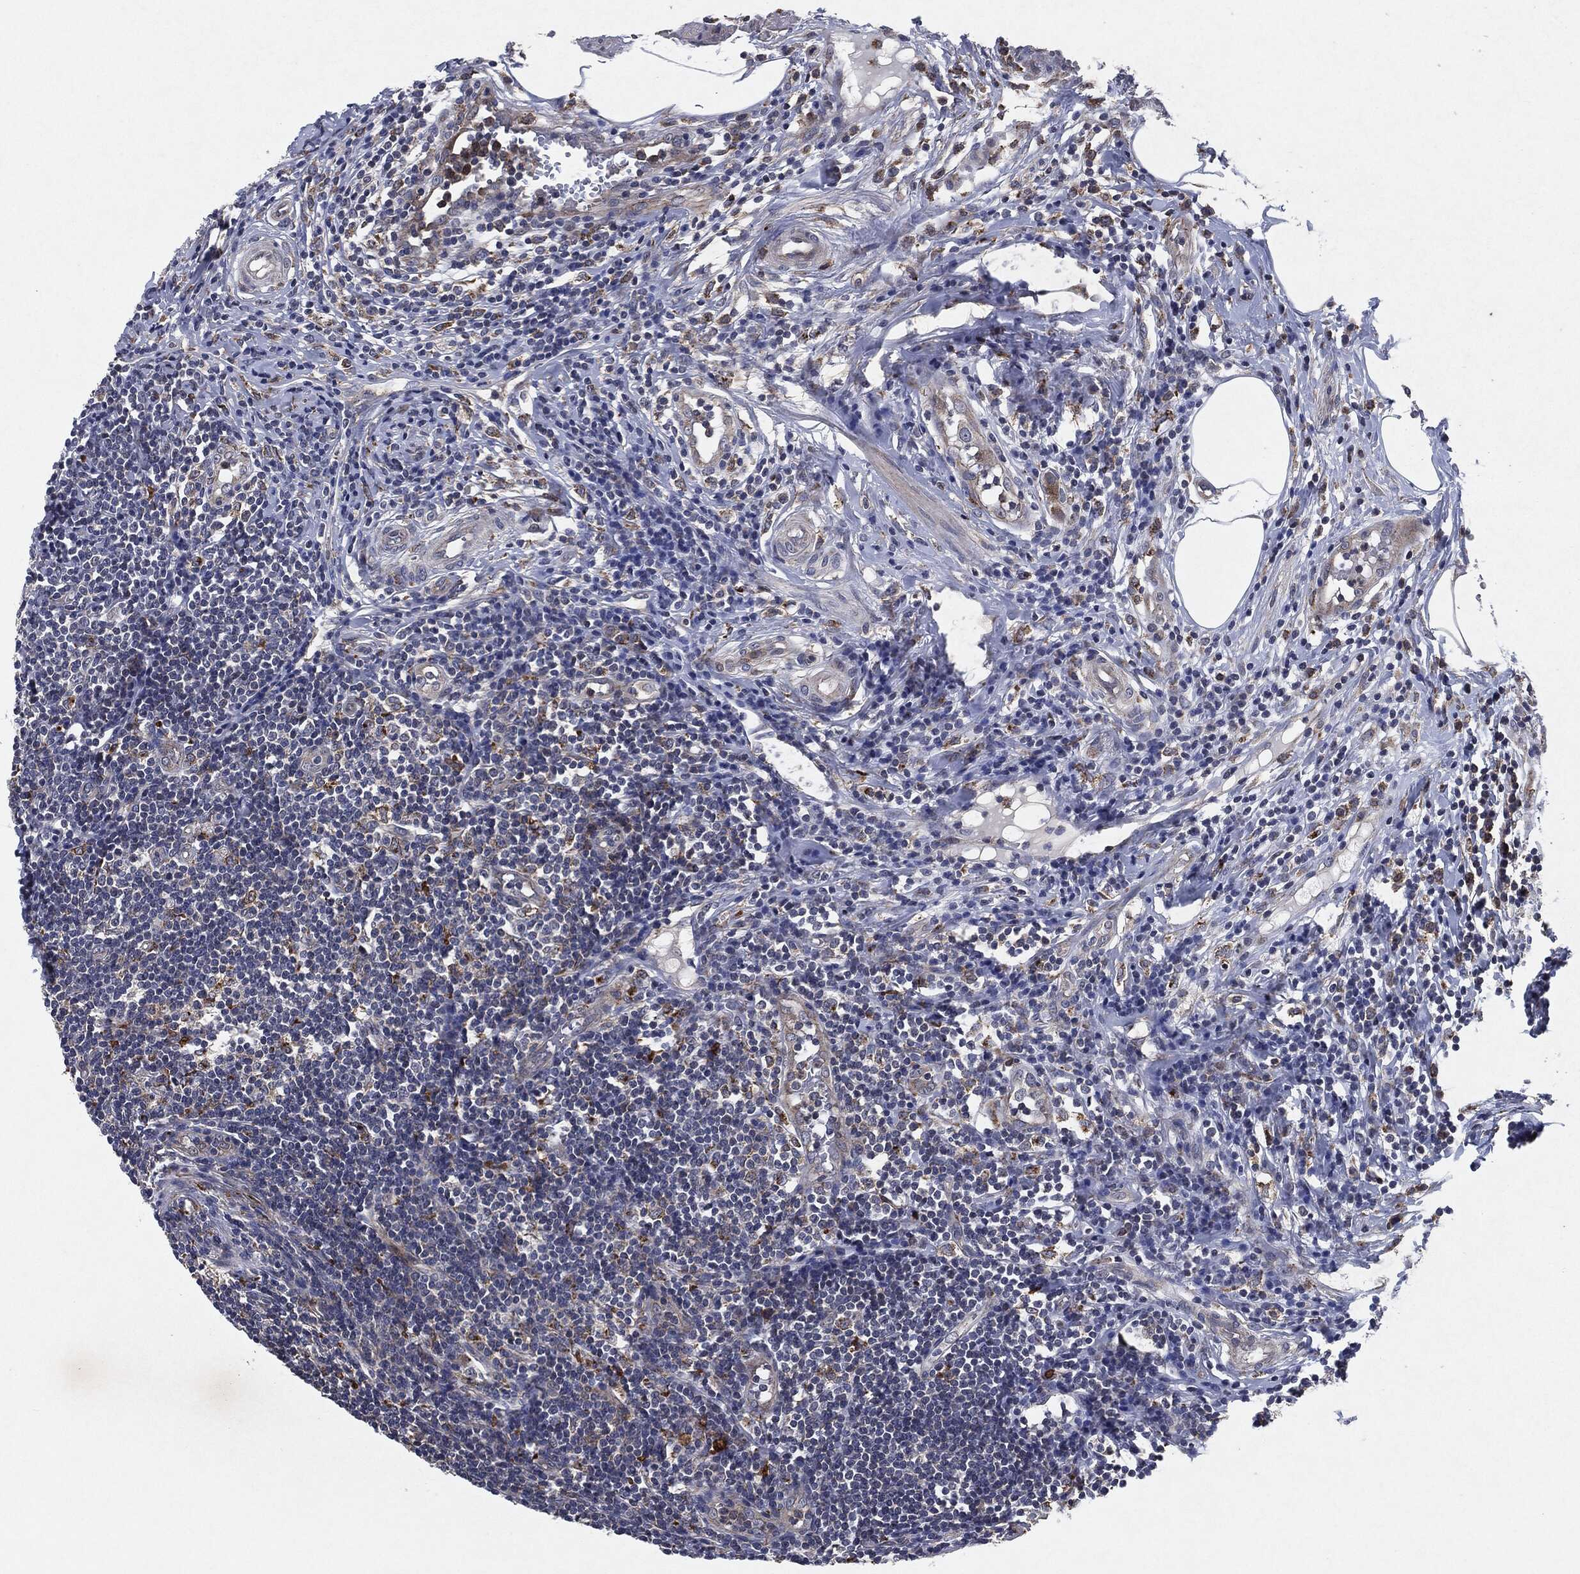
{"staining": {"intensity": "moderate", "quantity": "<25%", "location": "cytoplasmic/membranous"}, "tissue": "appendix", "cell_type": "Glandular cells", "image_type": "normal", "snomed": [{"axis": "morphology", "description": "Normal tissue, NOS"}, {"axis": "morphology", "description": "Inflammation, NOS"}, {"axis": "topography", "description": "Appendix"}], "caption": "An immunohistochemistry (IHC) image of benign tissue is shown. Protein staining in brown shows moderate cytoplasmic/membranous positivity in appendix within glandular cells.", "gene": "SLC31A2", "patient": {"sex": "male", "age": 16}}